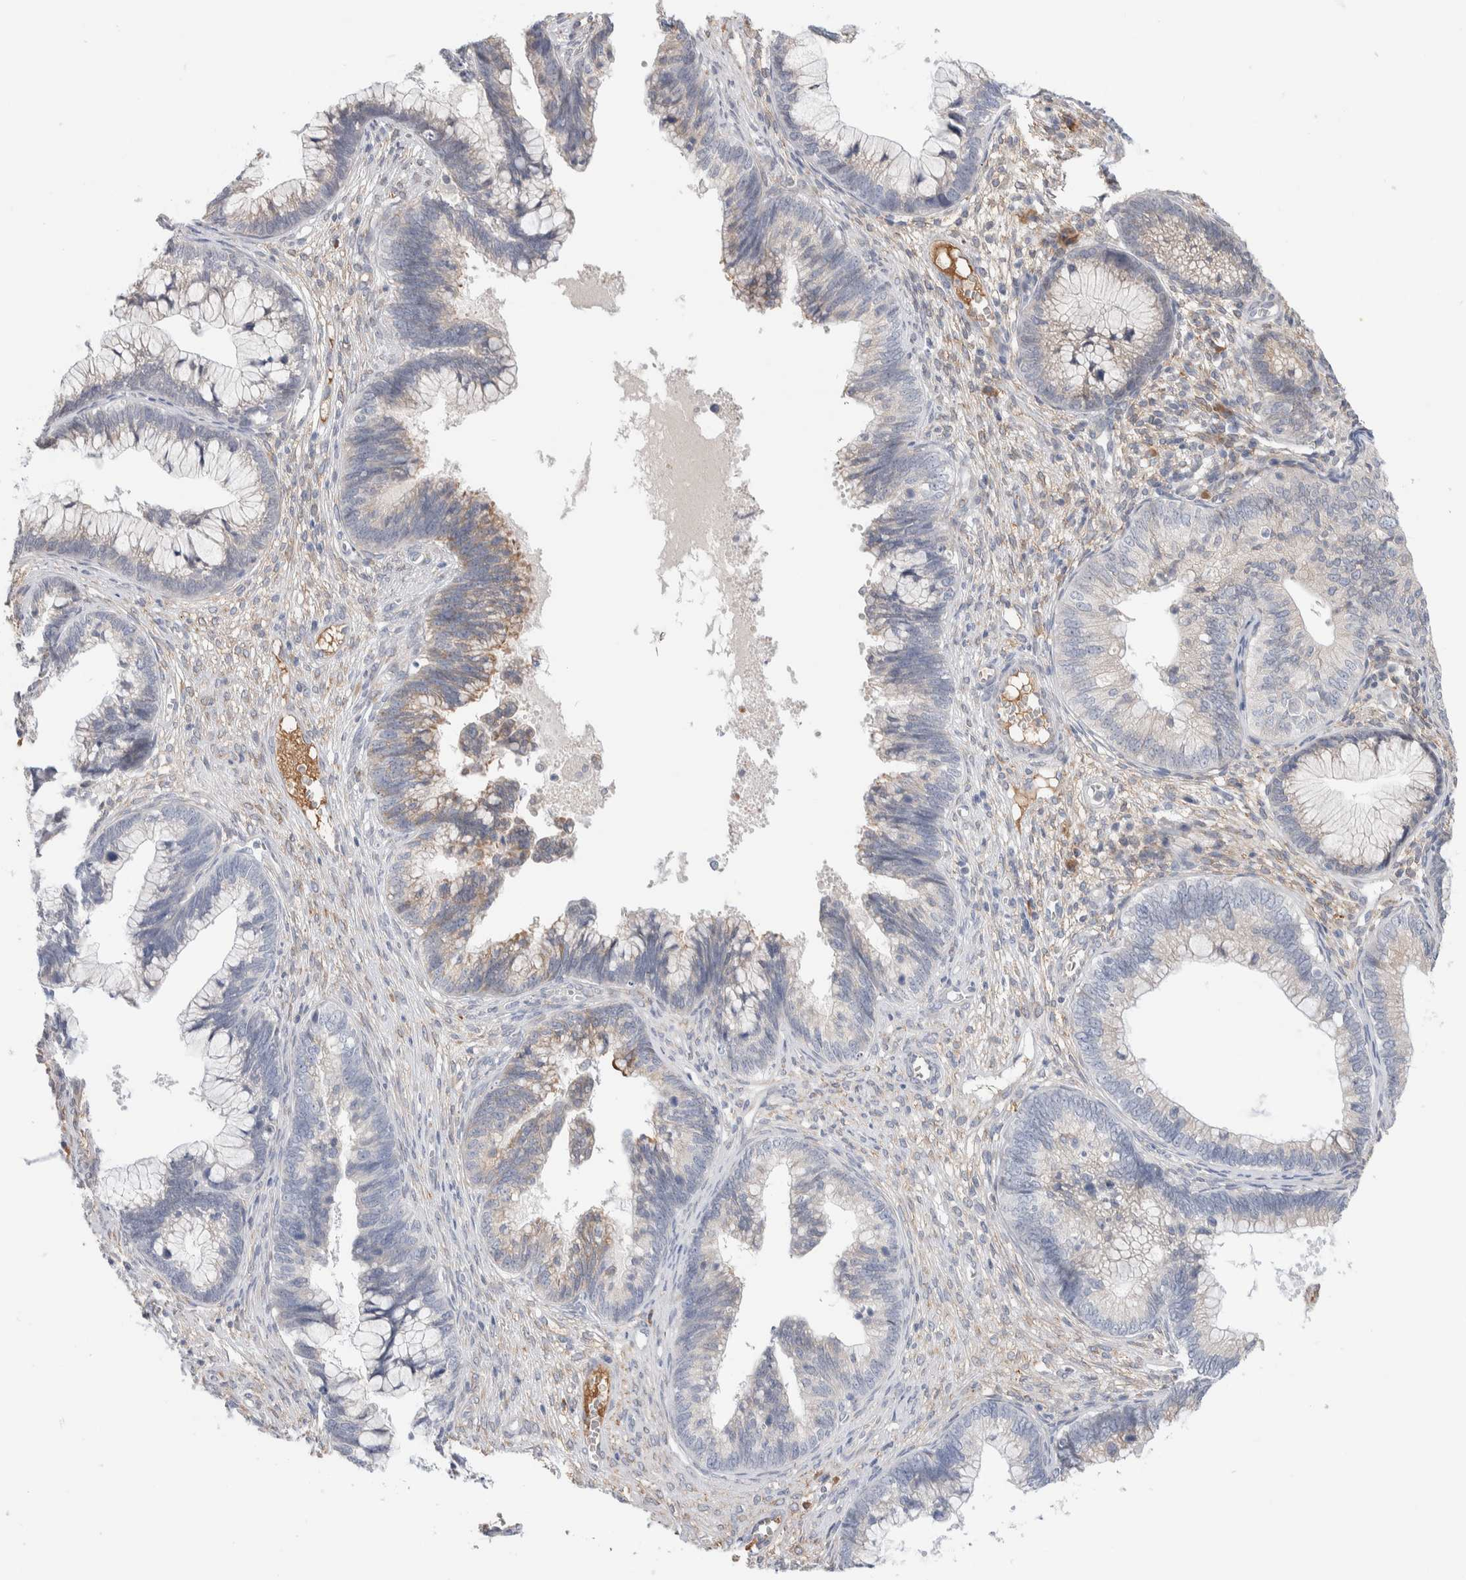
{"staining": {"intensity": "negative", "quantity": "none", "location": "none"}, "tissue": "cervical cancer", "cell_type": "Tumor cells", "image_type": "cancer", "snomed": [{"axis": "morphology", "description": "Adenocarcinoma, NOS"}, {"axis": "topography", "description": "Cervix"}], "caption": "An image of human cervical cancer is negative for staining in tumor cells.", "gene": "RUSF1", "patient": {"sex": "female", "age": 44}}